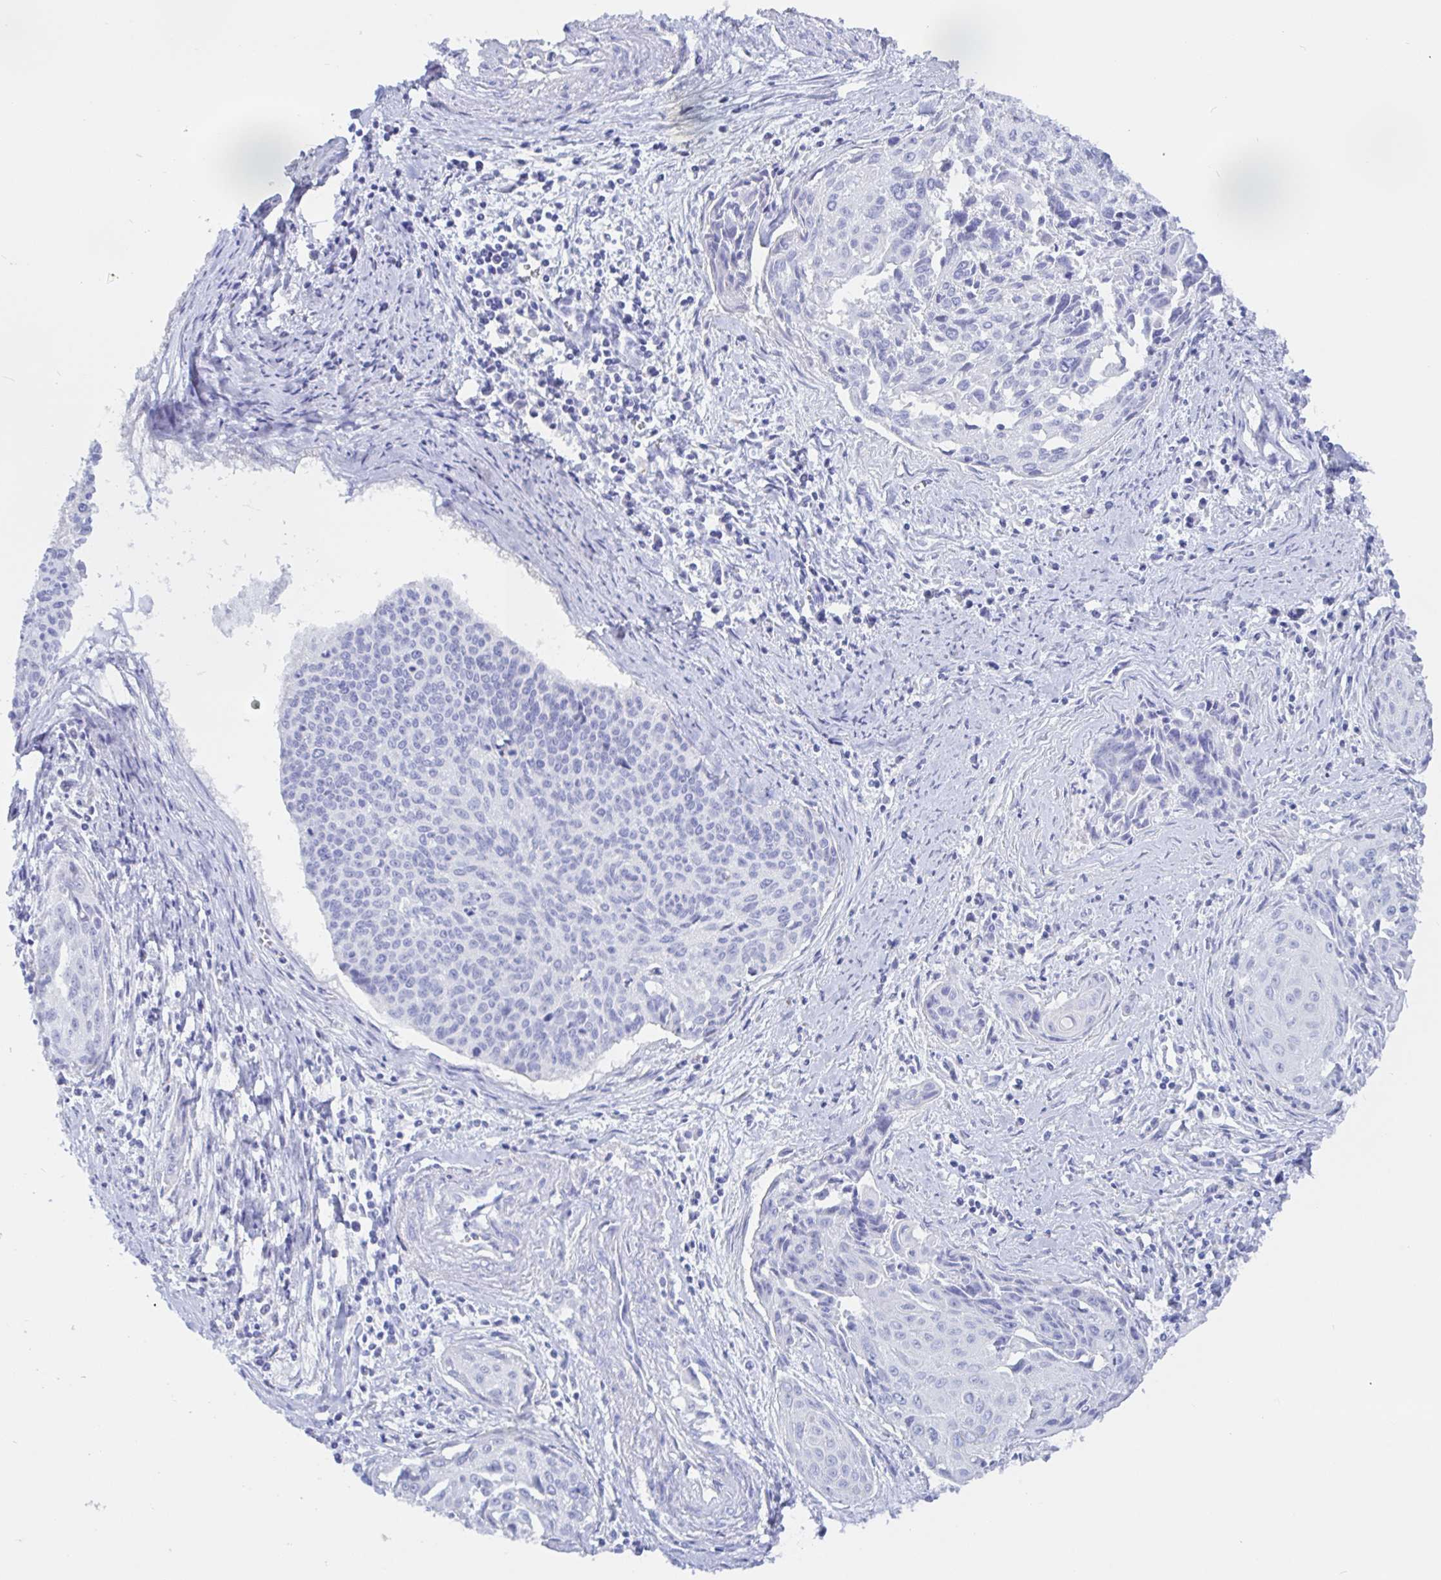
{"staining": {"intensity": "negative", "quantity": "none", "location": "none"}, "tissue": "cervical cancer", "cell_type": "Tumor cells", "image_type": "cancer", "snomed": [{"axis": "morphology", "description": "Squamous cell carcinoma, NOS"}, {"axis": "topography", "description": "Cervix"}], "caption": "Micrograph shows no significant protein expression in tumor cells of cervical cancer.", "gene": "KCNH6", "patient": {"sex": "female", "age": 55}}